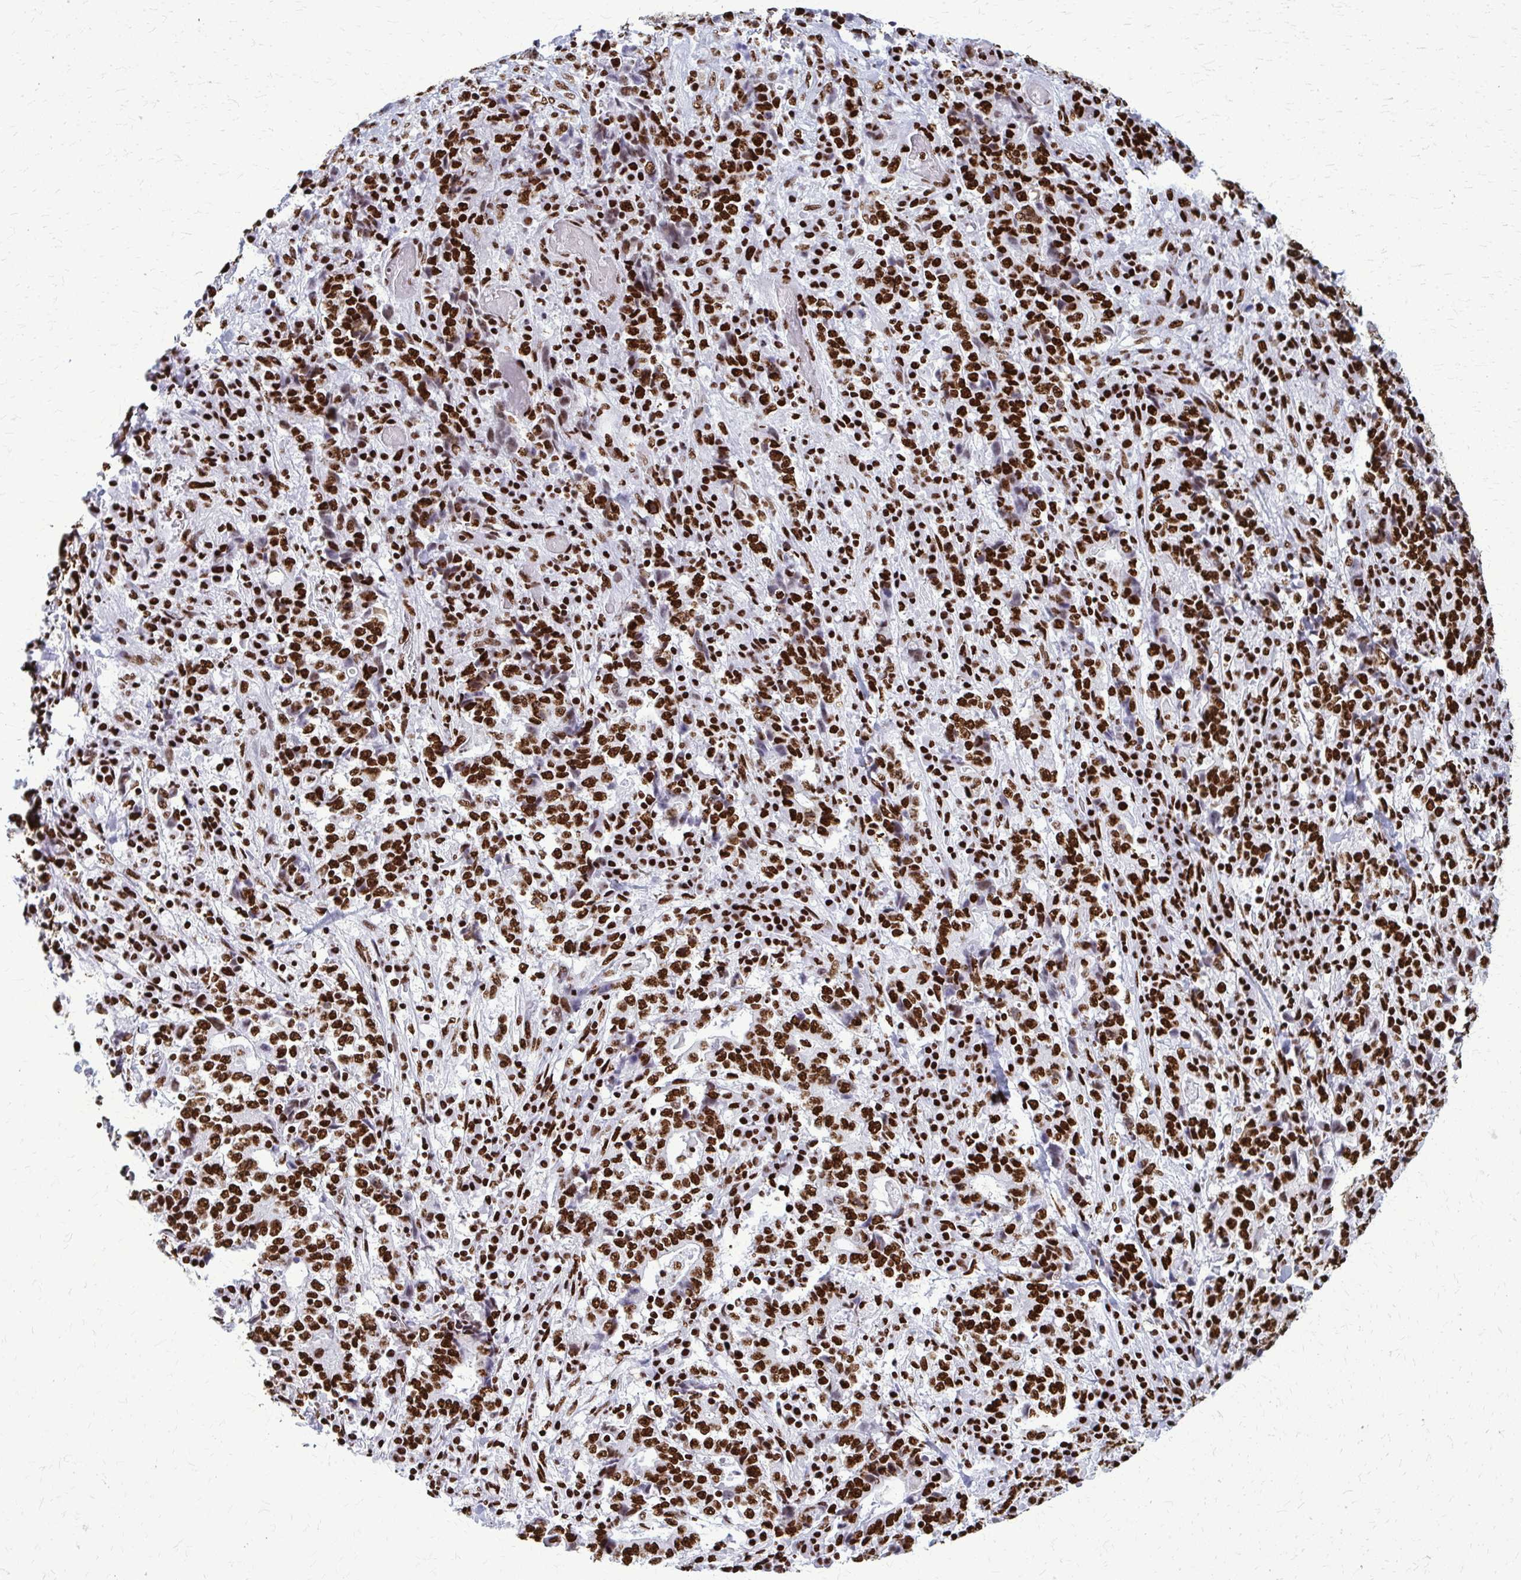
{"staining": {"intensity": "strong", "quantity": ">75%", "location": "nuclear"}, "tissue": "stomach cancer", "cell_type": "Tumor cells", "image_type": "cancer", "snomed": [{"axis": "morphology", "description": "Normal tissue, NOS"}, {"axis": "morphology", "description": "Adenocarcinoma, NOS"}, {"axis": "topography", "description": "Stomach, upper"}, {"axis": "topography", "description": "Stomach"}], "caption": "Stomach cancer (adenocarcinoma) stained with DAB (3,3'-diaminobenzidine) IHC reveals high levels of strong nuclear positivity in about >75% of tumor cells. The protein is shown in brown color, while the nuclei are stained blue.", "gene": "SFPQ", "patient": {"sex": "male", "age": 59}}